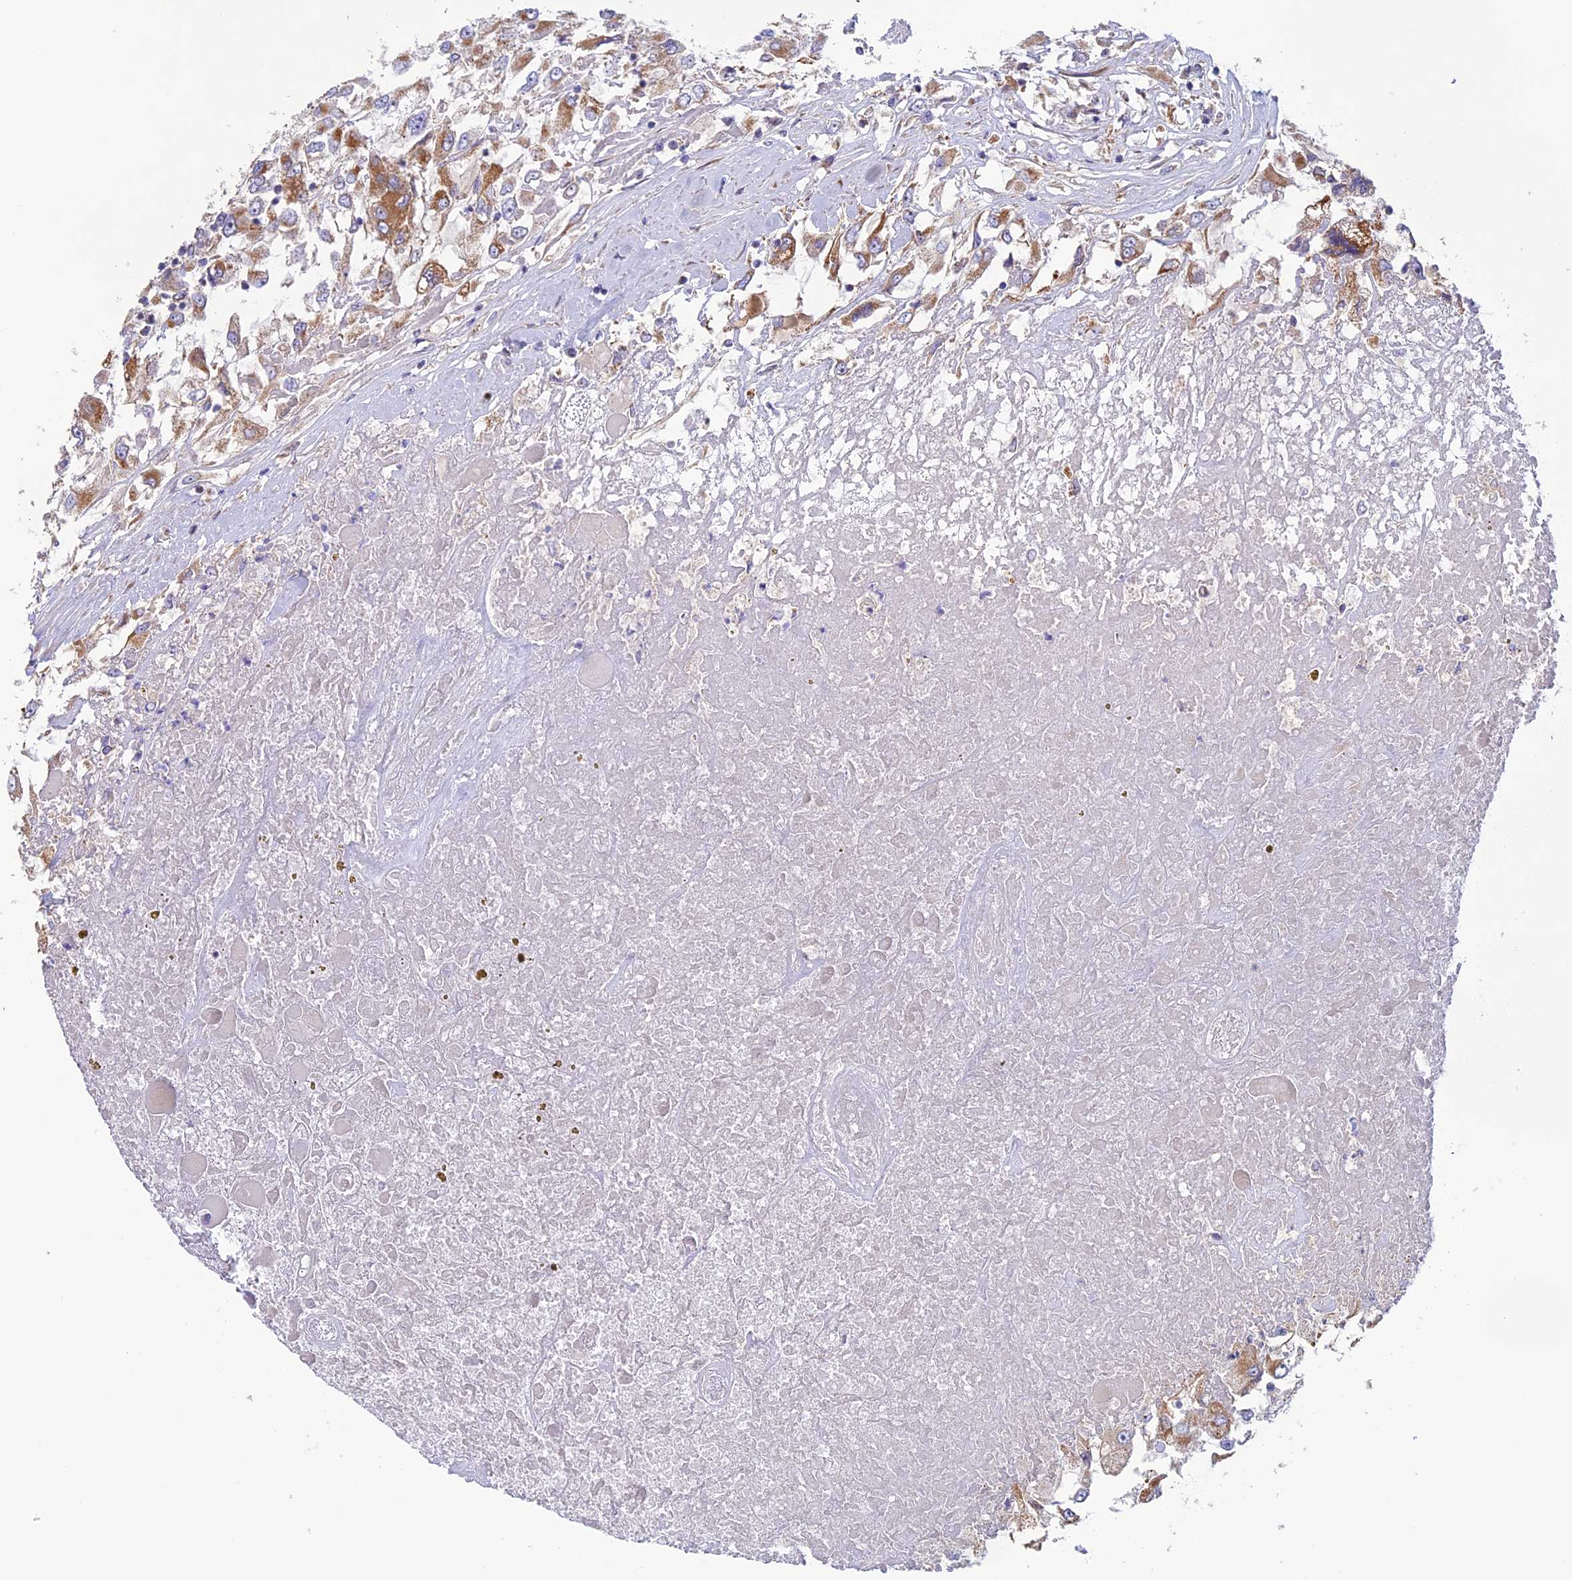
{"staining": {"intensity": "moderate", "quantity": "25%-75%", "location": "cytoplasmic/membranous"}, "tissue": "renal cancer", "cell_type": "Tumor cells", "image_type": "cancer", "snomed": [{"axis": "morphology", "description": "Adenocarcinoma, NOS"}, {"axis": "topography", "description": "Kidney"}], "caption": "Human renal cancer stained with a protein marker reveals moderate staining in tumor cells.", "gene": "DUS3L", "patient": {"sex": "female", "age": 52}}